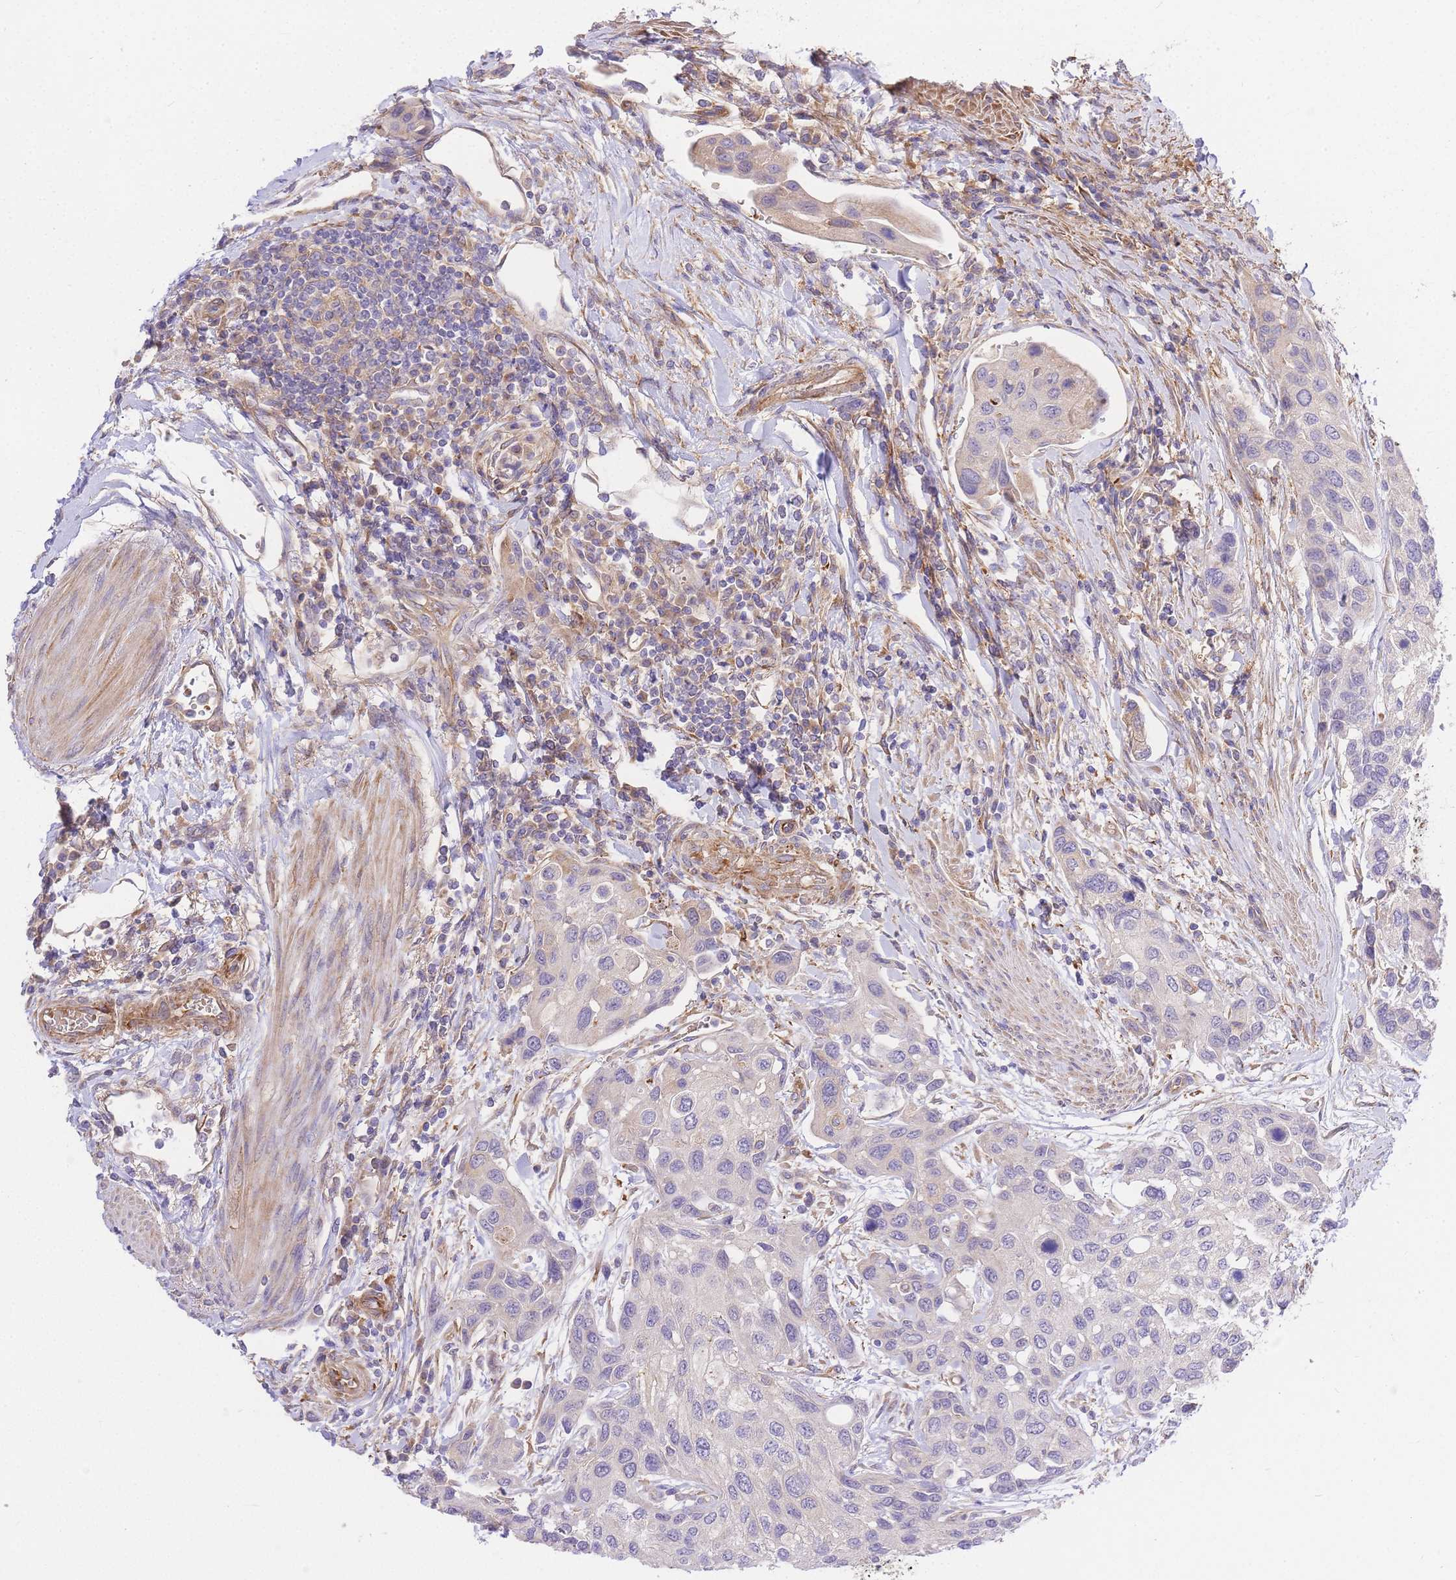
{"staining": {"intensity": "negative", "quantity": "none", "location": "none"}, "tissue": "urothelial cancer", "cell_type": "Tumor cells", "image_type": "cancer", "snomed": [{"axis": "morphology", "description": "Normal tissue, NOS"}, {"axis": "morphology", "description": "Urothelial carcinoma, High grade"}, {"axis": "topography", "description": "Vascular tissue"}, {"axis": "topography", "description": "Urinary bladder"}], "caption": "Urothelial carcinoma (high-grade) was stained to show a protein in brown. There is no significant positivity in tumor cells. Nuclei are stained in blue.", "gene": "INSYN2B", "patient": {"sex": "female", "age": 56}}